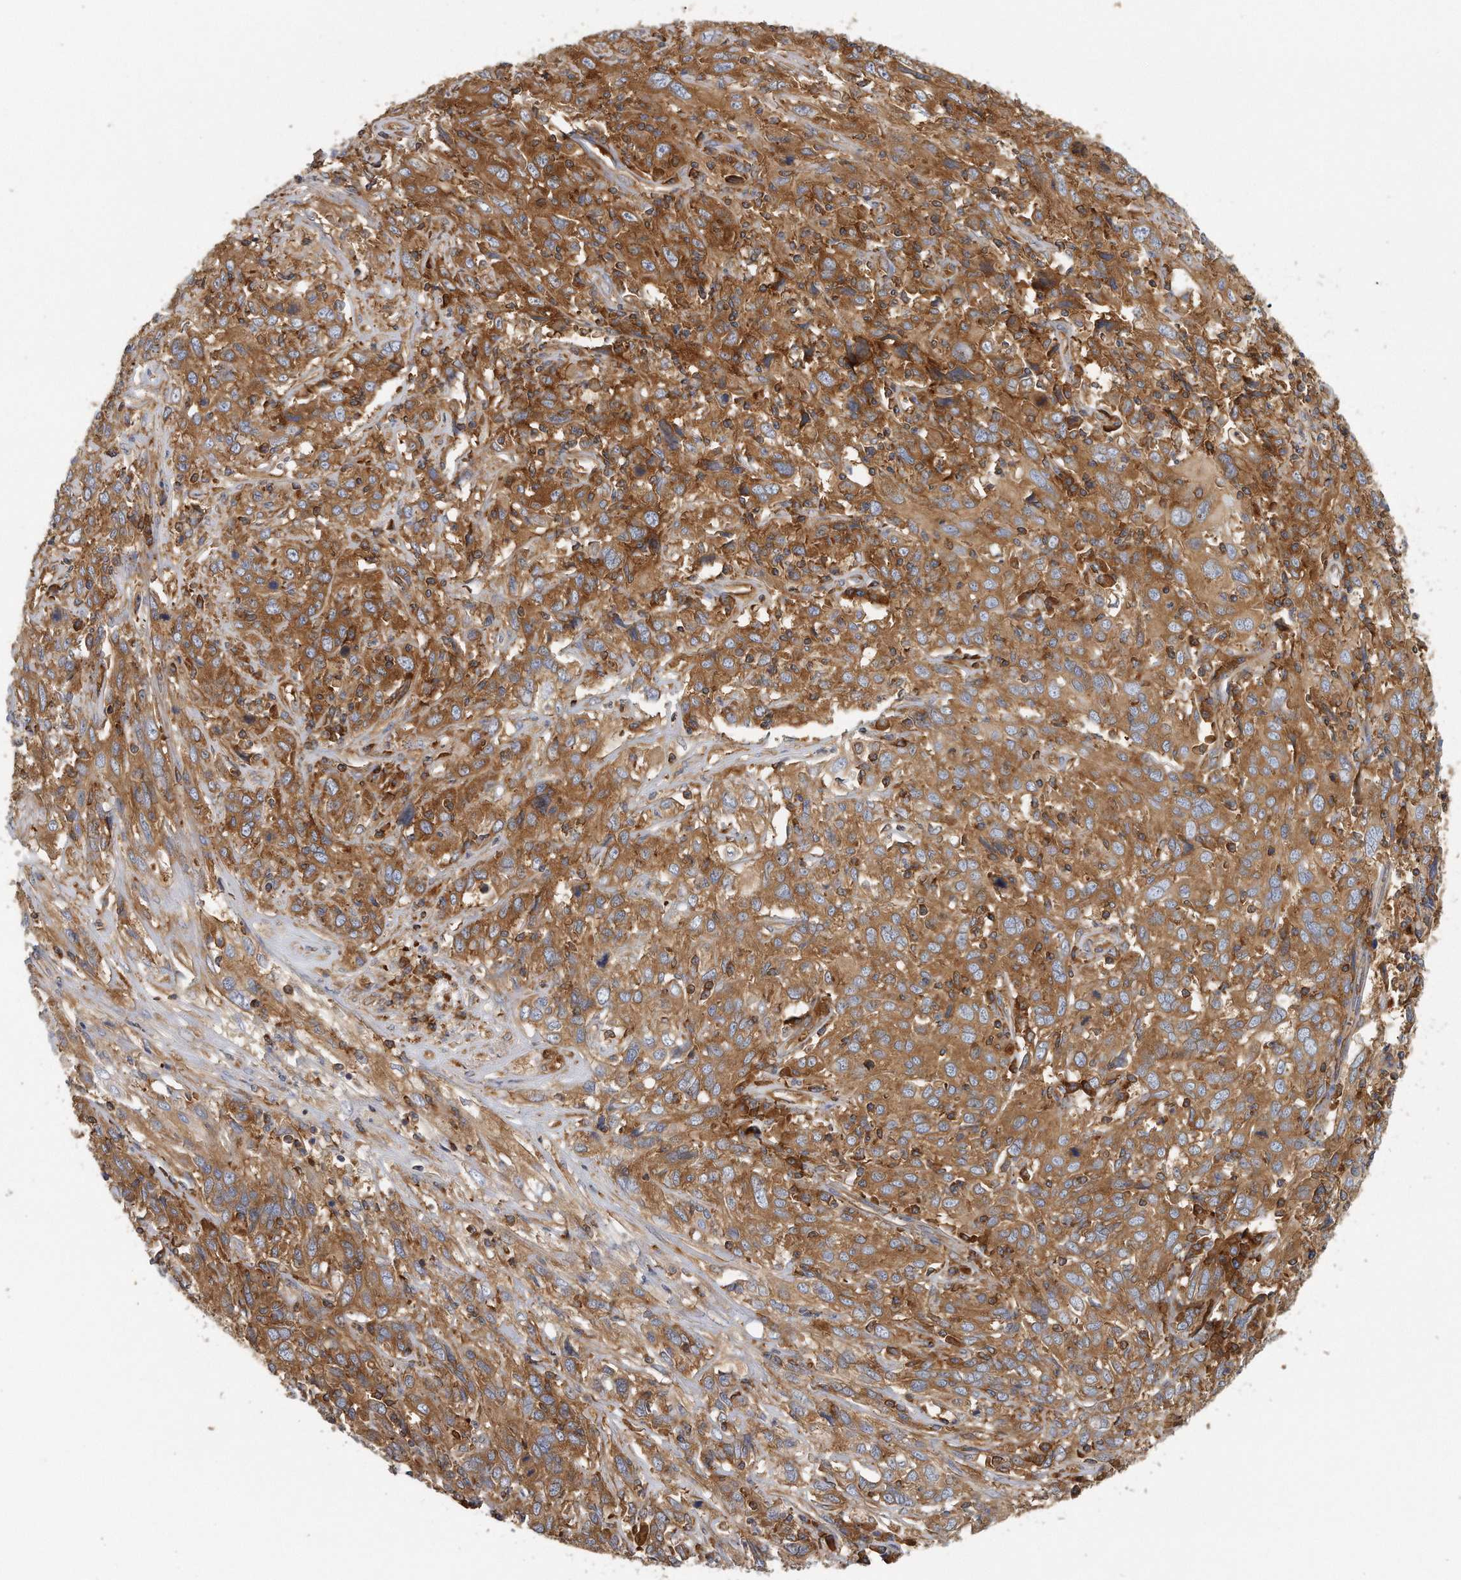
{"staining": {"intensity": "moderate", "quantity": ">75%", "location": "cytoplasmic/membranous"}, "tissue": "cervical cancer", "cell_type": "Tumor cells", "image_type": "cancer", "snomed": [{"axis": "morphology", "description": "Squamous cell carcinoma, NOS"}, {"axis": "topography", "description": "Cervix"}], "caption": "DAB immunohistochemical staining of squamous cell carcinoma (cervical) demonstrates moderate cytoplasmic/membranous protein positivity in about >75% of tumor cells. The staining was performed using DAB (3,3'-diaminobenzidine), with brown indicating positive protein expression. Nuclei are stained blue with hematoxylin.", "gene": "EIF3I", "patient": {"sex": "female", "age": 46}}